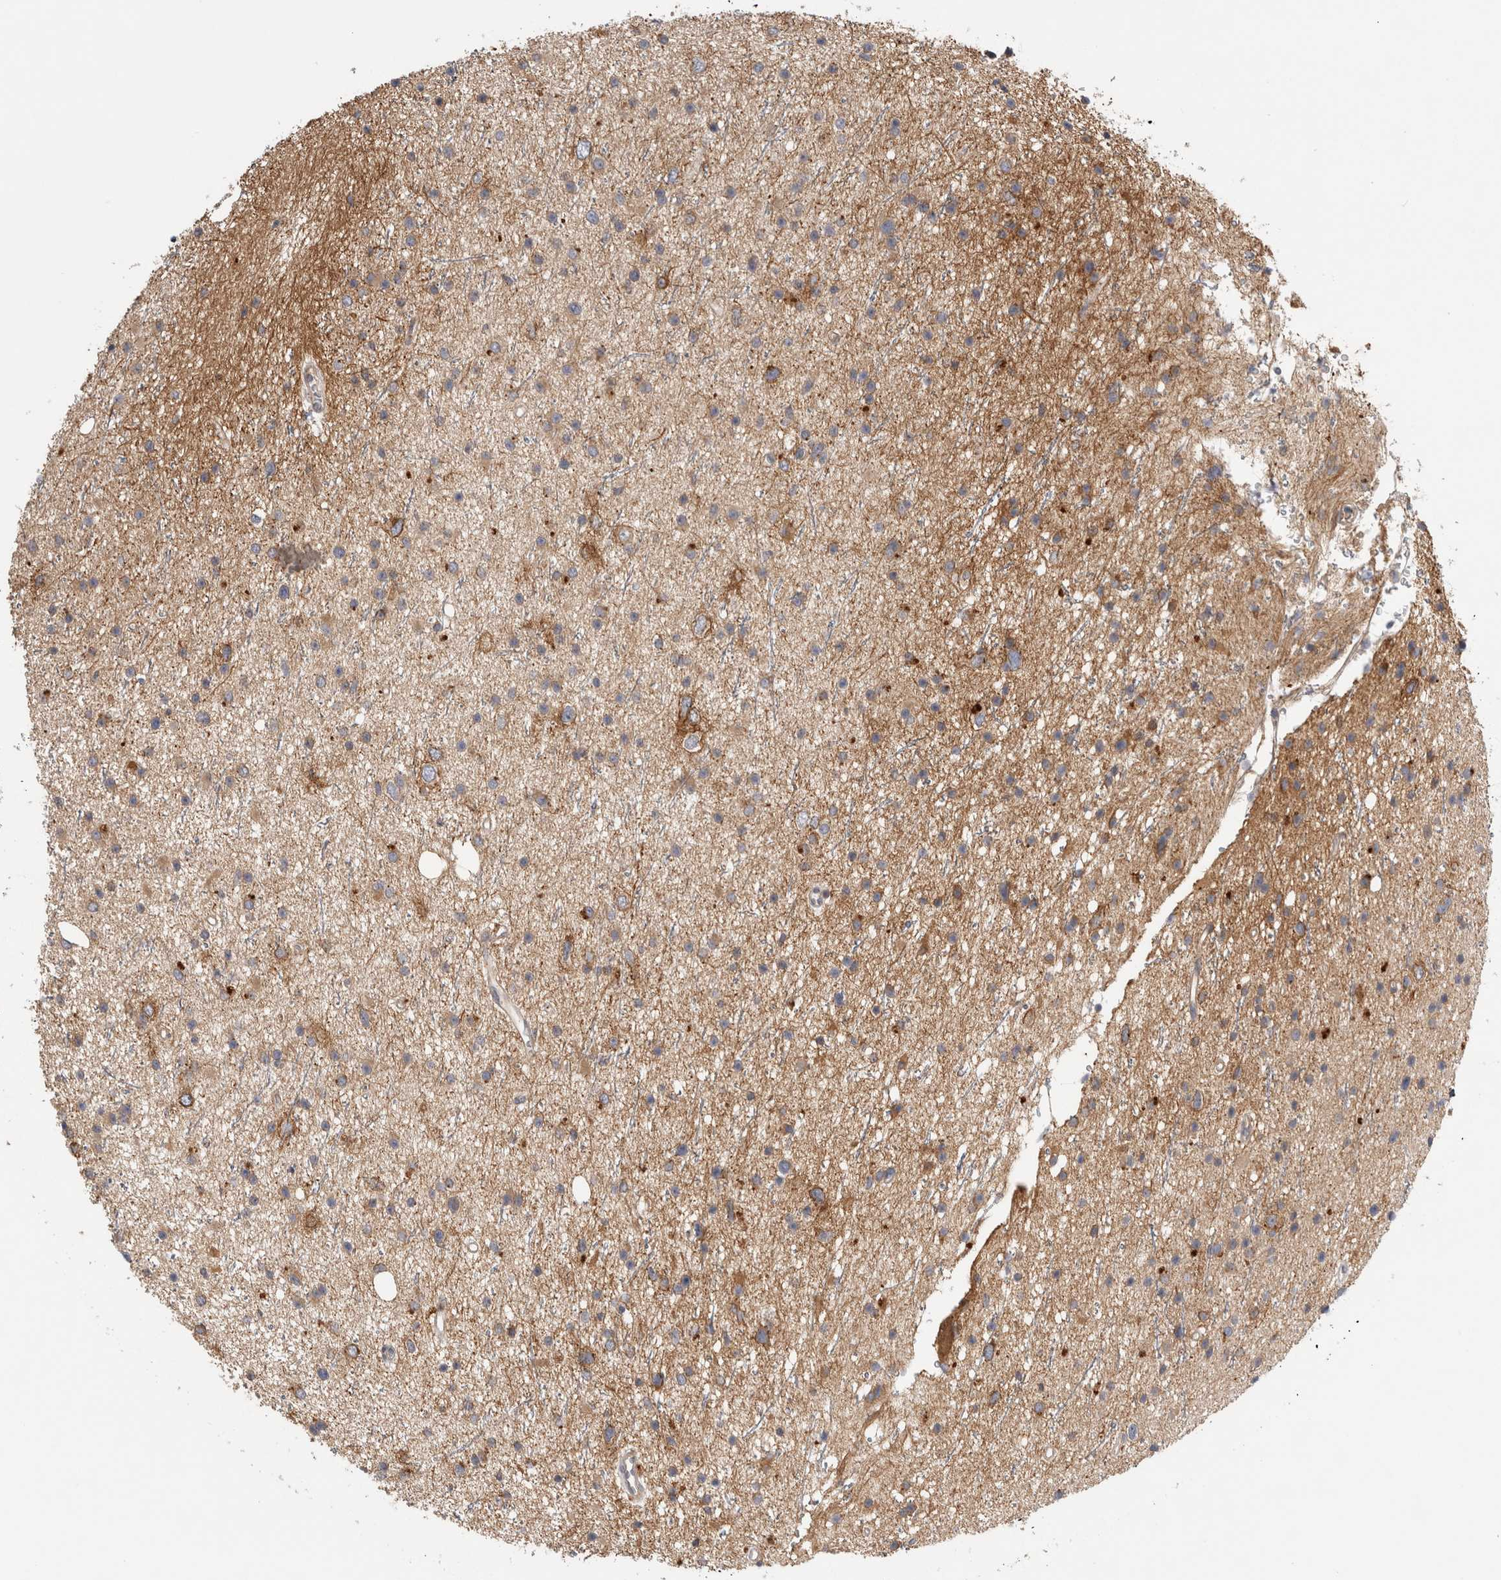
{"staining": {"intensity": "moderate", "quantity": "25%-75%", "location": "cytoplasmic/membranous"}, "tissue": "glioma", "cell_type": "Tumor cells", "image_type": "cancer", "snomed": [{"axis": "morphology", "description": "Glioma, malignant, Low grade"}, {"axis": "topography", "description": "Cerebral cortex"}], "caption": "Immunohistochemistry (IHC) photomicrograph of neoplastic tissue: human malignant glioma (low-grade) stained using immunohistochemistry (IHC) demonstrates medium levels of moderate protein expression localized specifically in the cytoplasmic/membranous of tumor cells, appearing as a cytoplasmic/membranous brown color.", "gene": "GRIK2", "patient": {"sex": "female", "age": 39}}